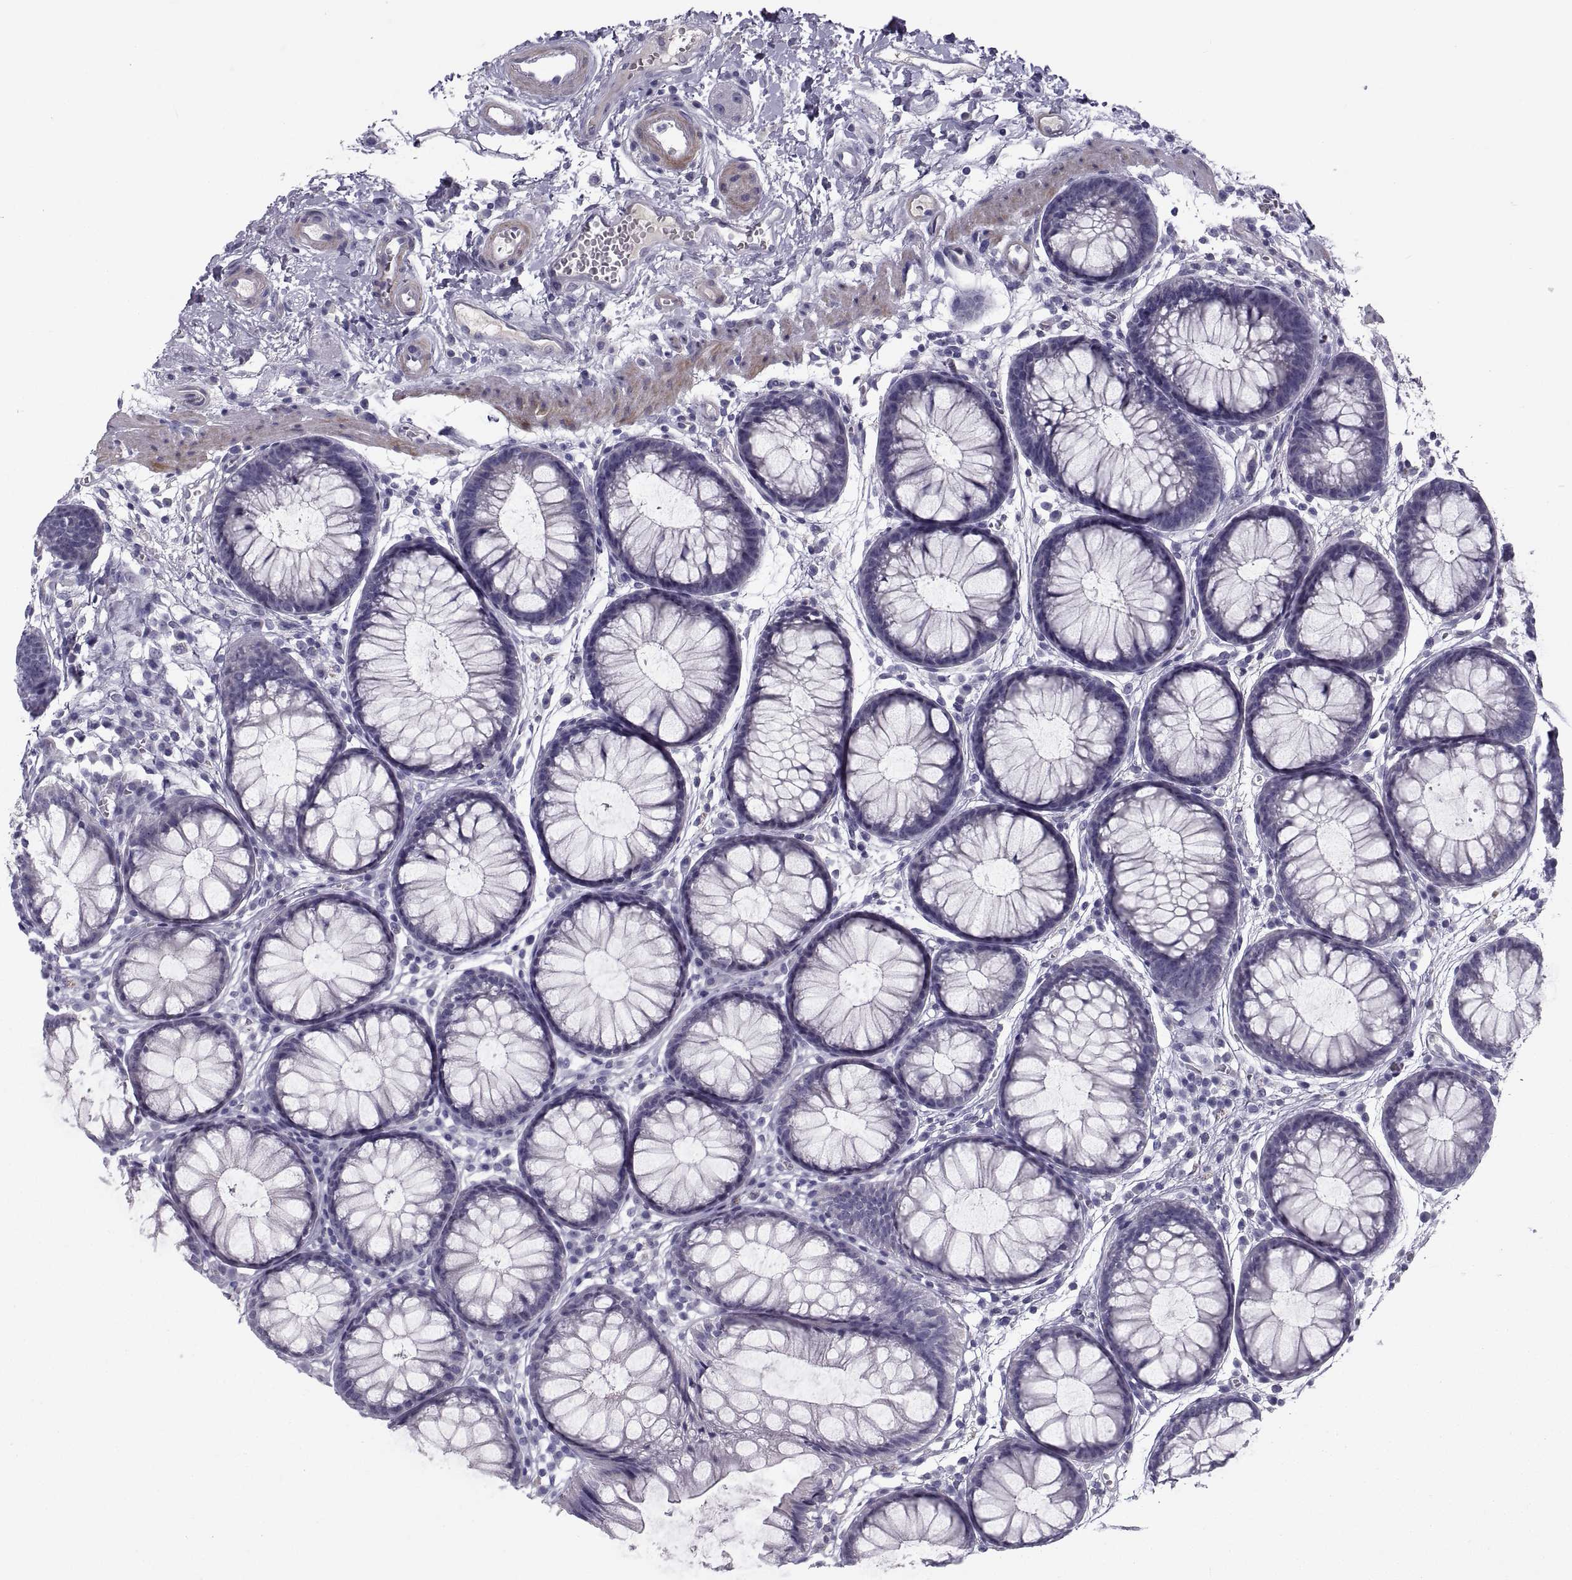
{"staining": {"intensity": "negative", "quantity": "none", "location": "none"}, "tissue": "colon", "cell_type": "Endothelial cells", "image_type": "normal", "snomed": [{"axis": "morphology", "description": "Normal tissue, NOS"}, {"axis": "morphology", "description": "Adenocarcinoma, NOS"}, {"axis": "topography", "description": "Colon"}], "caption": "This is an IHC image of normal human colon. There is no positivity in endothelial cells.", "gene": "PDZRN4", "patient": {"sex": "male", "age": 65}}